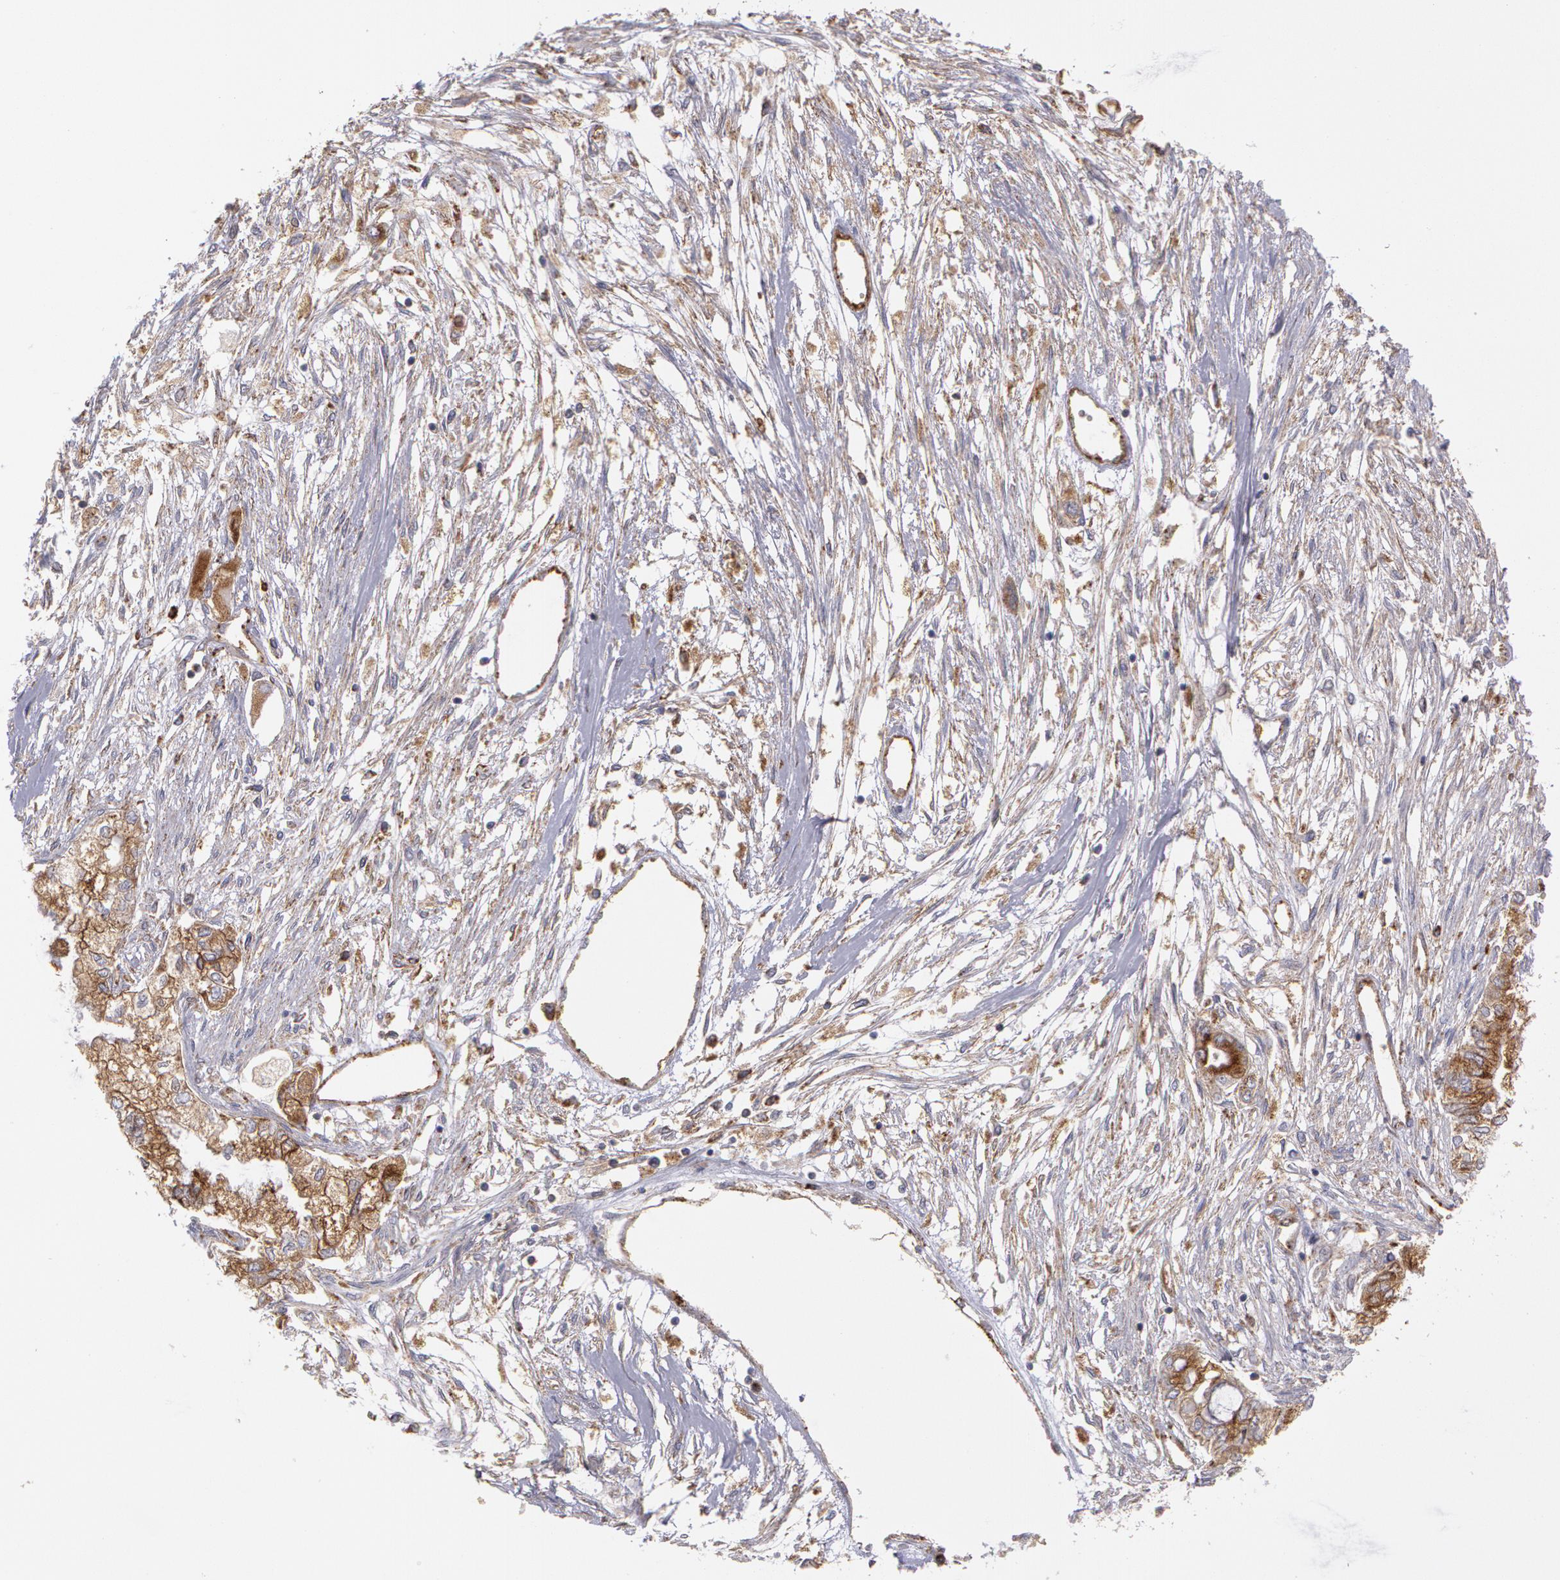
{"staining": {"intensity": "moderate", "quantity": ">75%", "location": "cytoplasmic/membranous"}, "tissue": "pancreatic cancer", "cell_type": "Tumor cells", "image_type": "cancer", "snomed": [{"axis": "morphology", "description": "Adenocarcinoma, NOS"}, {"axis": "topography", "description": "Pancreas"}], "caption": "Immunohistochemical staining of pancreatic cancer (adenocarcinoma) reveals moderate cytoplasmic/membranous protein positivity in approximately >75% of tumor cells.", "gene": "FLOT2", "patient": {"sex": "male", "age": 79}}